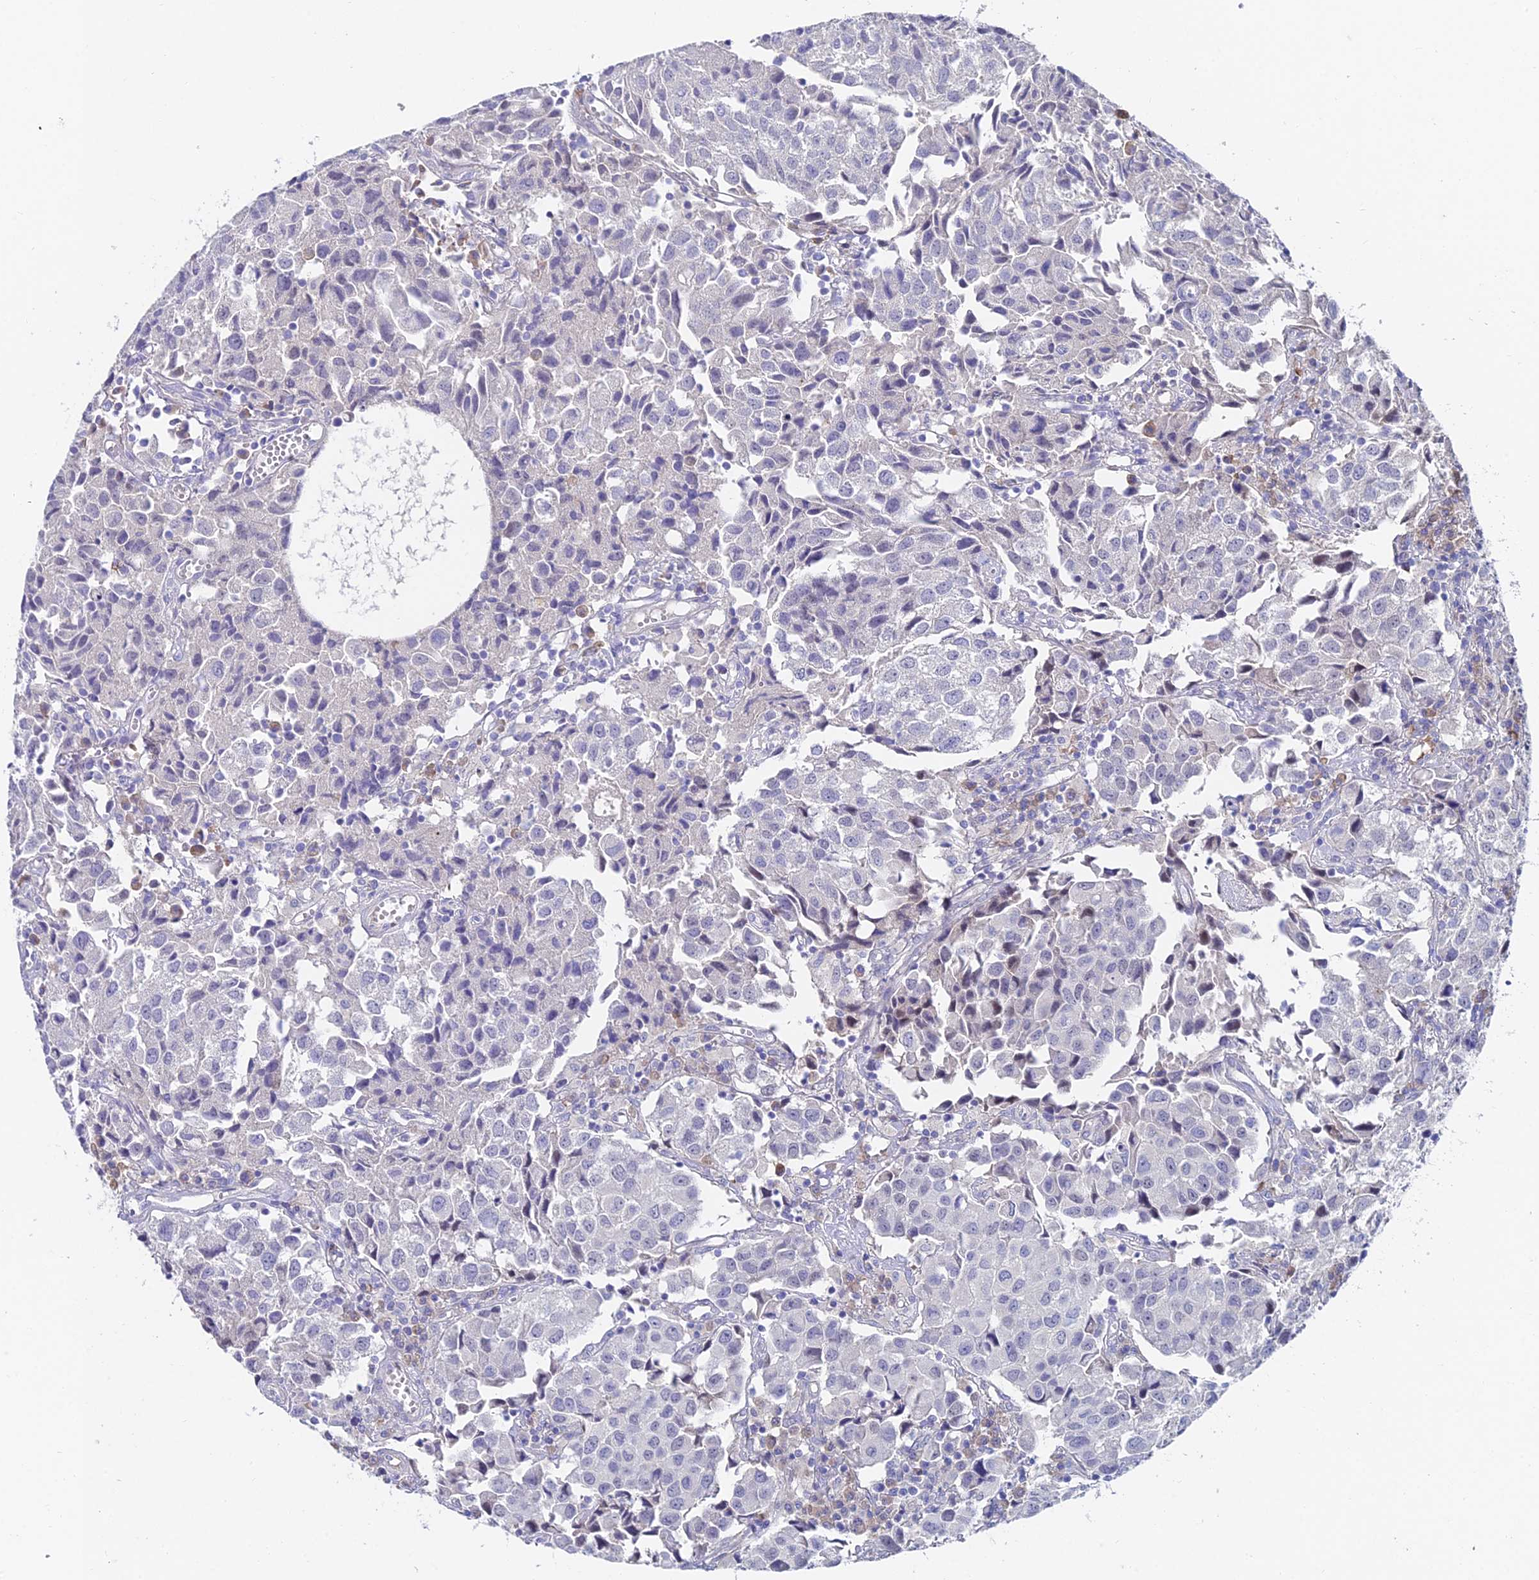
{"staining": {"intensity": "negative", "quantity": "none", "location": "none"}, "tissue": "urothelial cancer", "cell_type": "Tumor cells", "image_type": "cancer", "snomed": [{"axis": "morphology", "description": "Urothelial carcinoma, High grade"}, {"axis": "topography", "description": "Urinary bladder"}], "caption": "A high-resolution image shows immunohistochemistry (IHC) staining of urothelial cancer, which displays no significant expression in tumor cells. The staining is performed using DAB brown chromogen with nuclei counter-stained in using hematoxylin.", "gene": "TRIM24", "patient": {"sex": "female", "age": 75}}